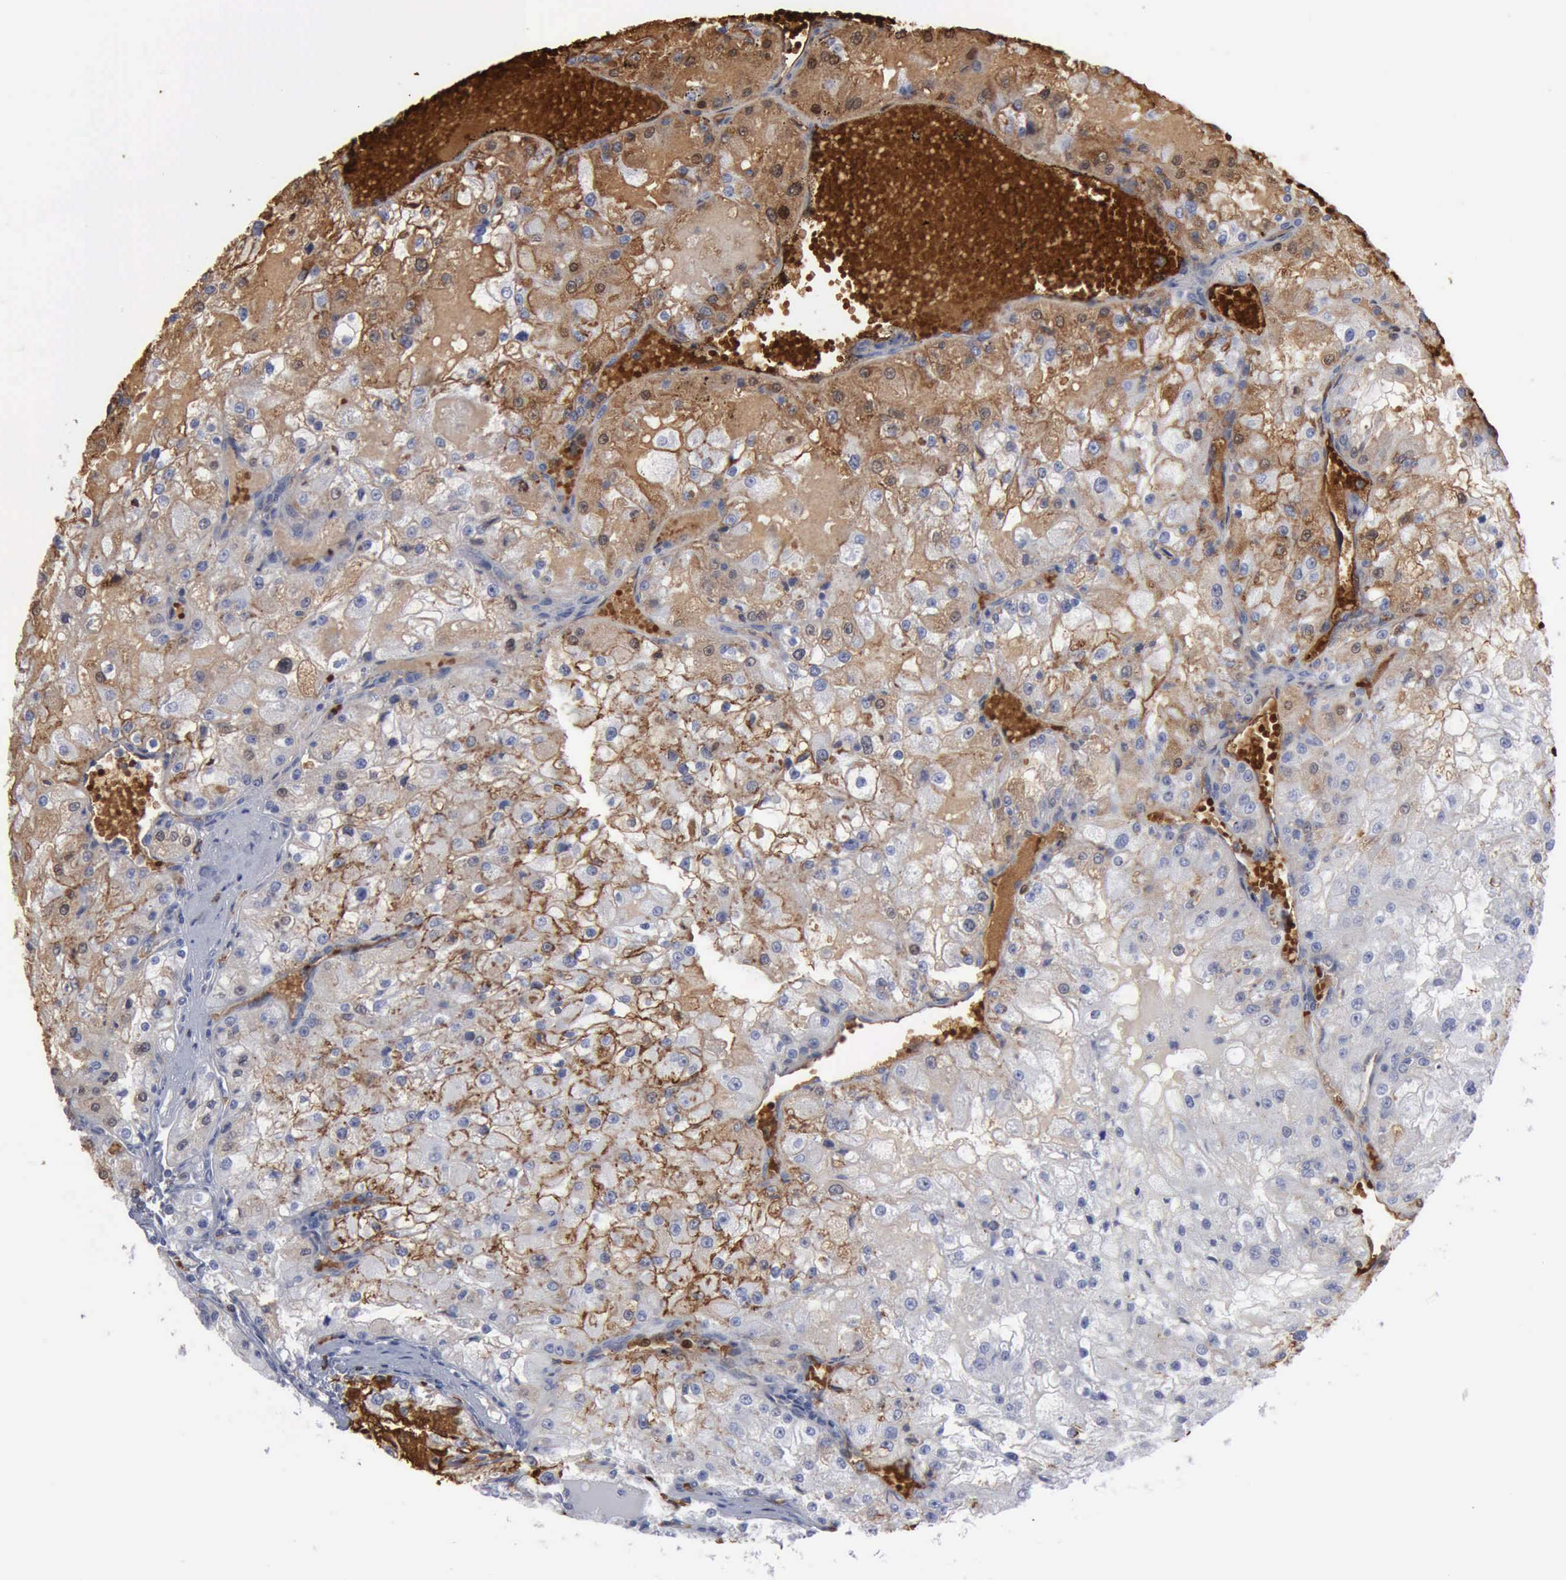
{"staining": {"intensity": "moderate", "quantity": "25%-75%", "location": "cytoplasmic/membranous"}, "tissue": "renal cancer", "cell_type": "Tumor cells", "image_type": "cancer", "snomed": [{"axis": "morphology", "description": "Adenocarcinoma, NOS"}, {"axis": "topography", "description": "Kidney"}], "caption": "An IHC image of neoplastic tissue is shown. Protein staining in brown highlights moderate cytoplasmic/membranous positivity in adenocarcinoma (renal) within tumor cells.", "gene": "TGFB1", "patient": {"sex": "female", "age": 74}}